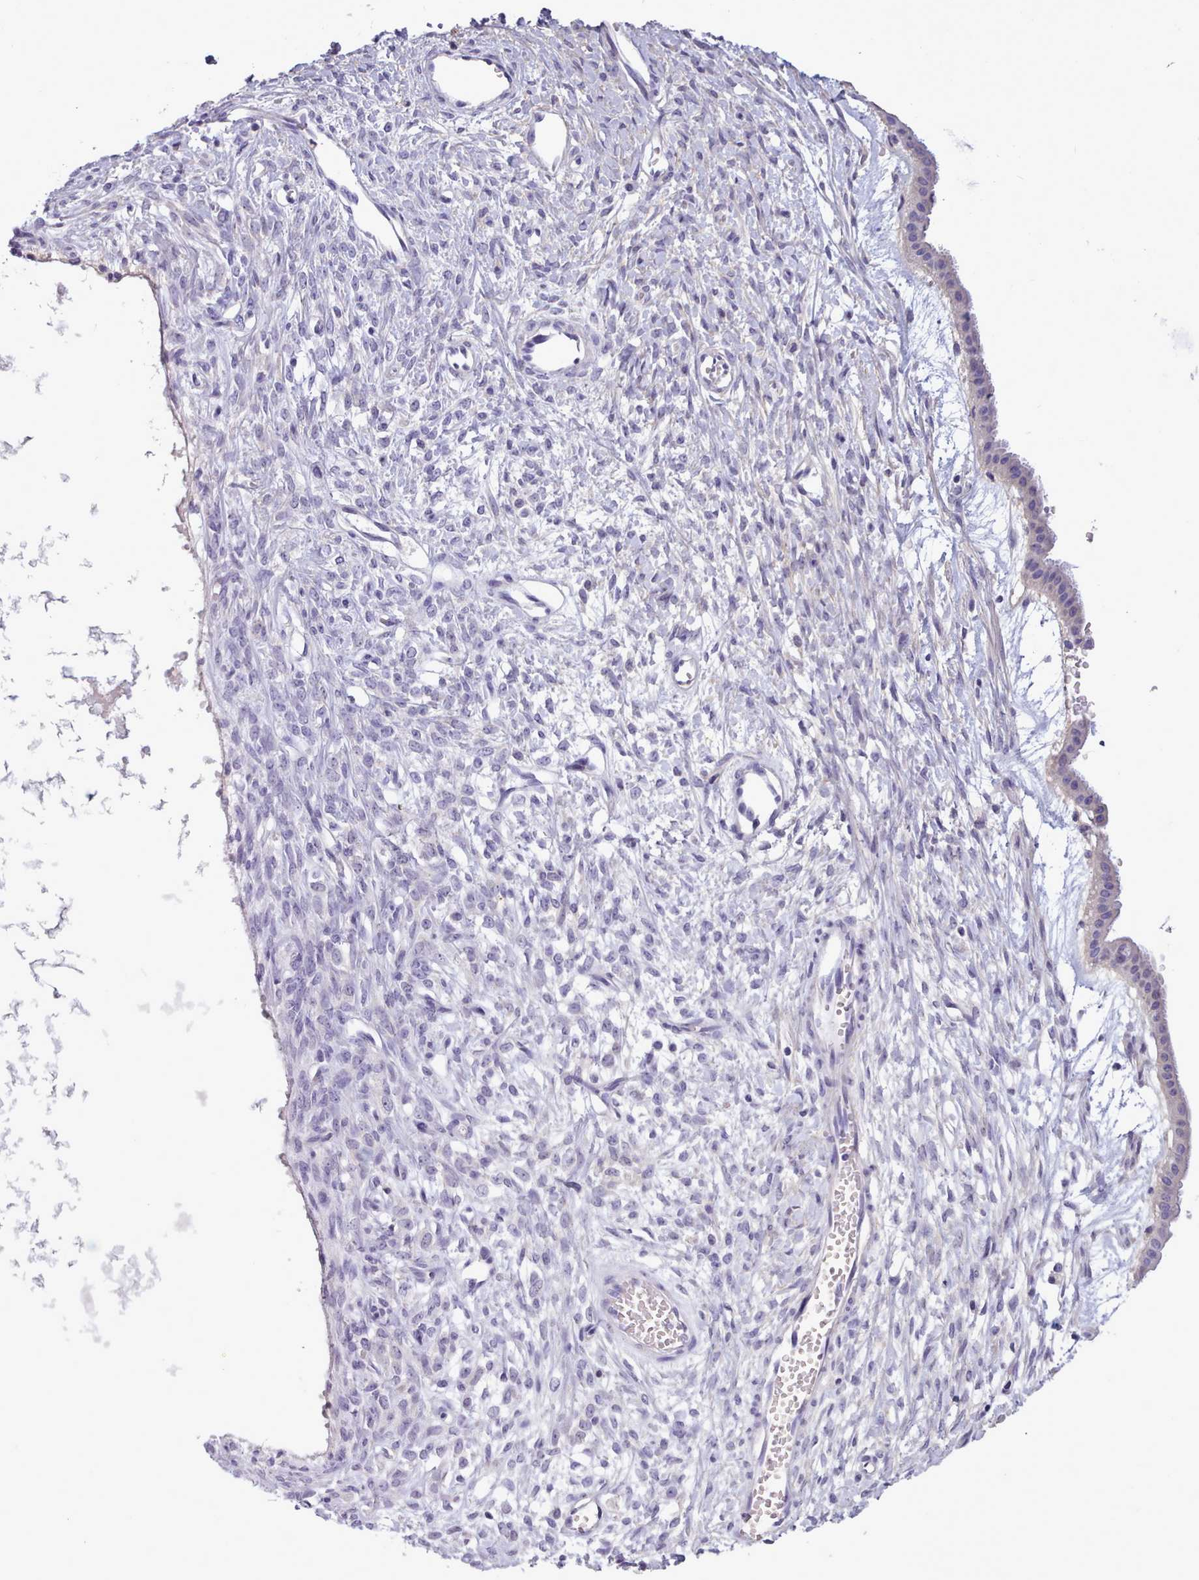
{"staining": {"intensity": "weak", "quantity": "<25%", "location": "cytoplasmic/membranous"}, "tissue": "ovarian cancer", "cell_type": "Tumor cells", "image_type": "cancer", "snomed": [{"axis": "morphology", "description": "Cystadenocarcinoma, mucinous, NOS"}, {"axis": "topography", "description": "Ovary"}], "caption": "DAB immunohistochemical staining of human mucinous cystadenocarcinoma (ovarian) demonstrates no significant expression in tumor cells.", "gene": "CYP2A13", "patient": {"sex": "female", "age": 73}}